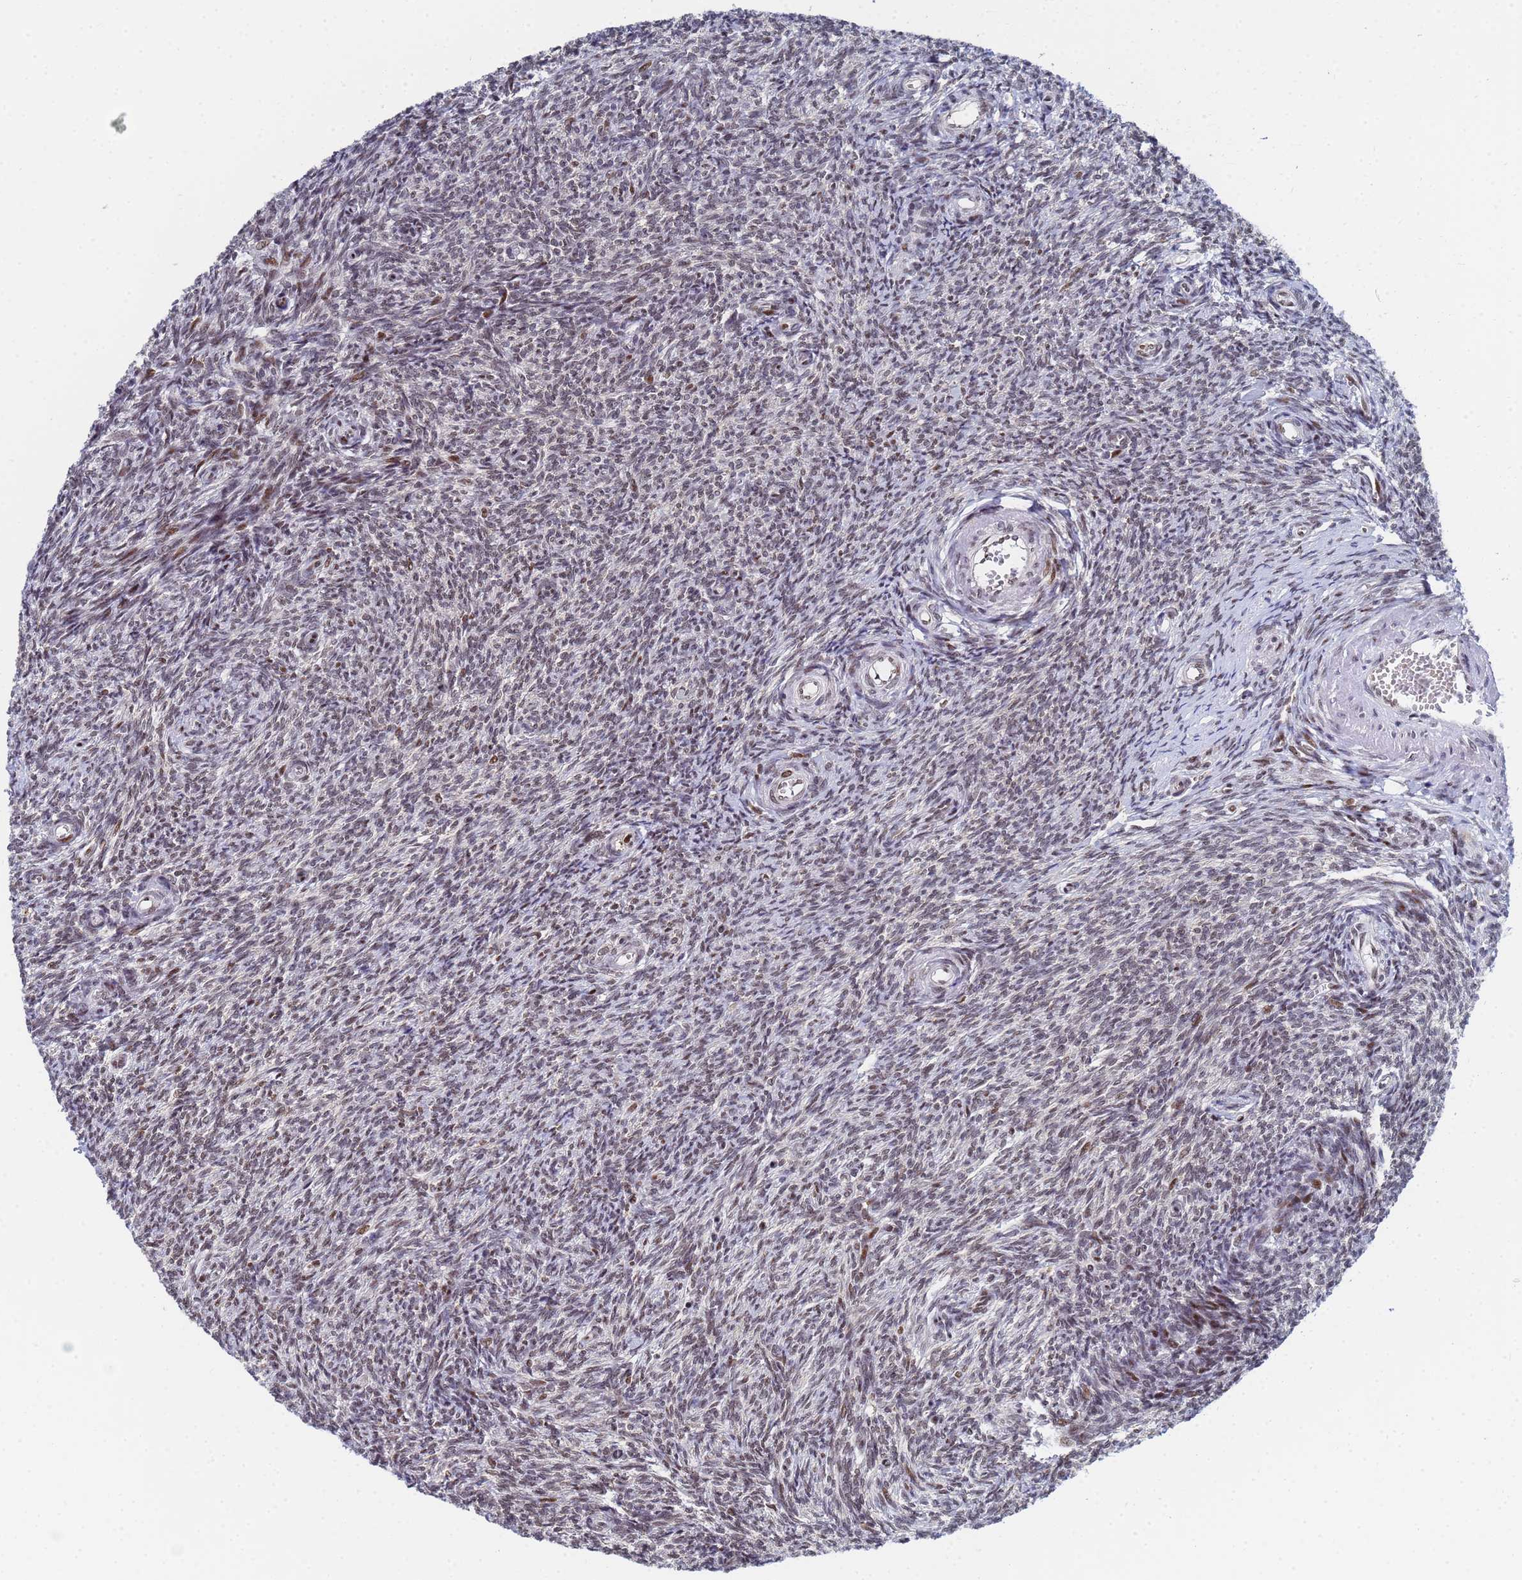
{"staining": {"intensity": "weak", "quantity": "<25%", "location": "nuclear"}, "tissue": "ovary", "cell_type": "Ovarian stroma cells", "image_type": "normal", "snomed": [{"axis": "morphology", "description": "Normal tissue, NOS"}, {"axis": "topography", "description": "Ovary"}], "caption": "Human ovary stained for a protein using immunohistochemistry (IHC) exhibits no positivity in ovarian stroma cells.", "gene": "AP5Z1", "patient": {"sex": "female", "age": 44}}